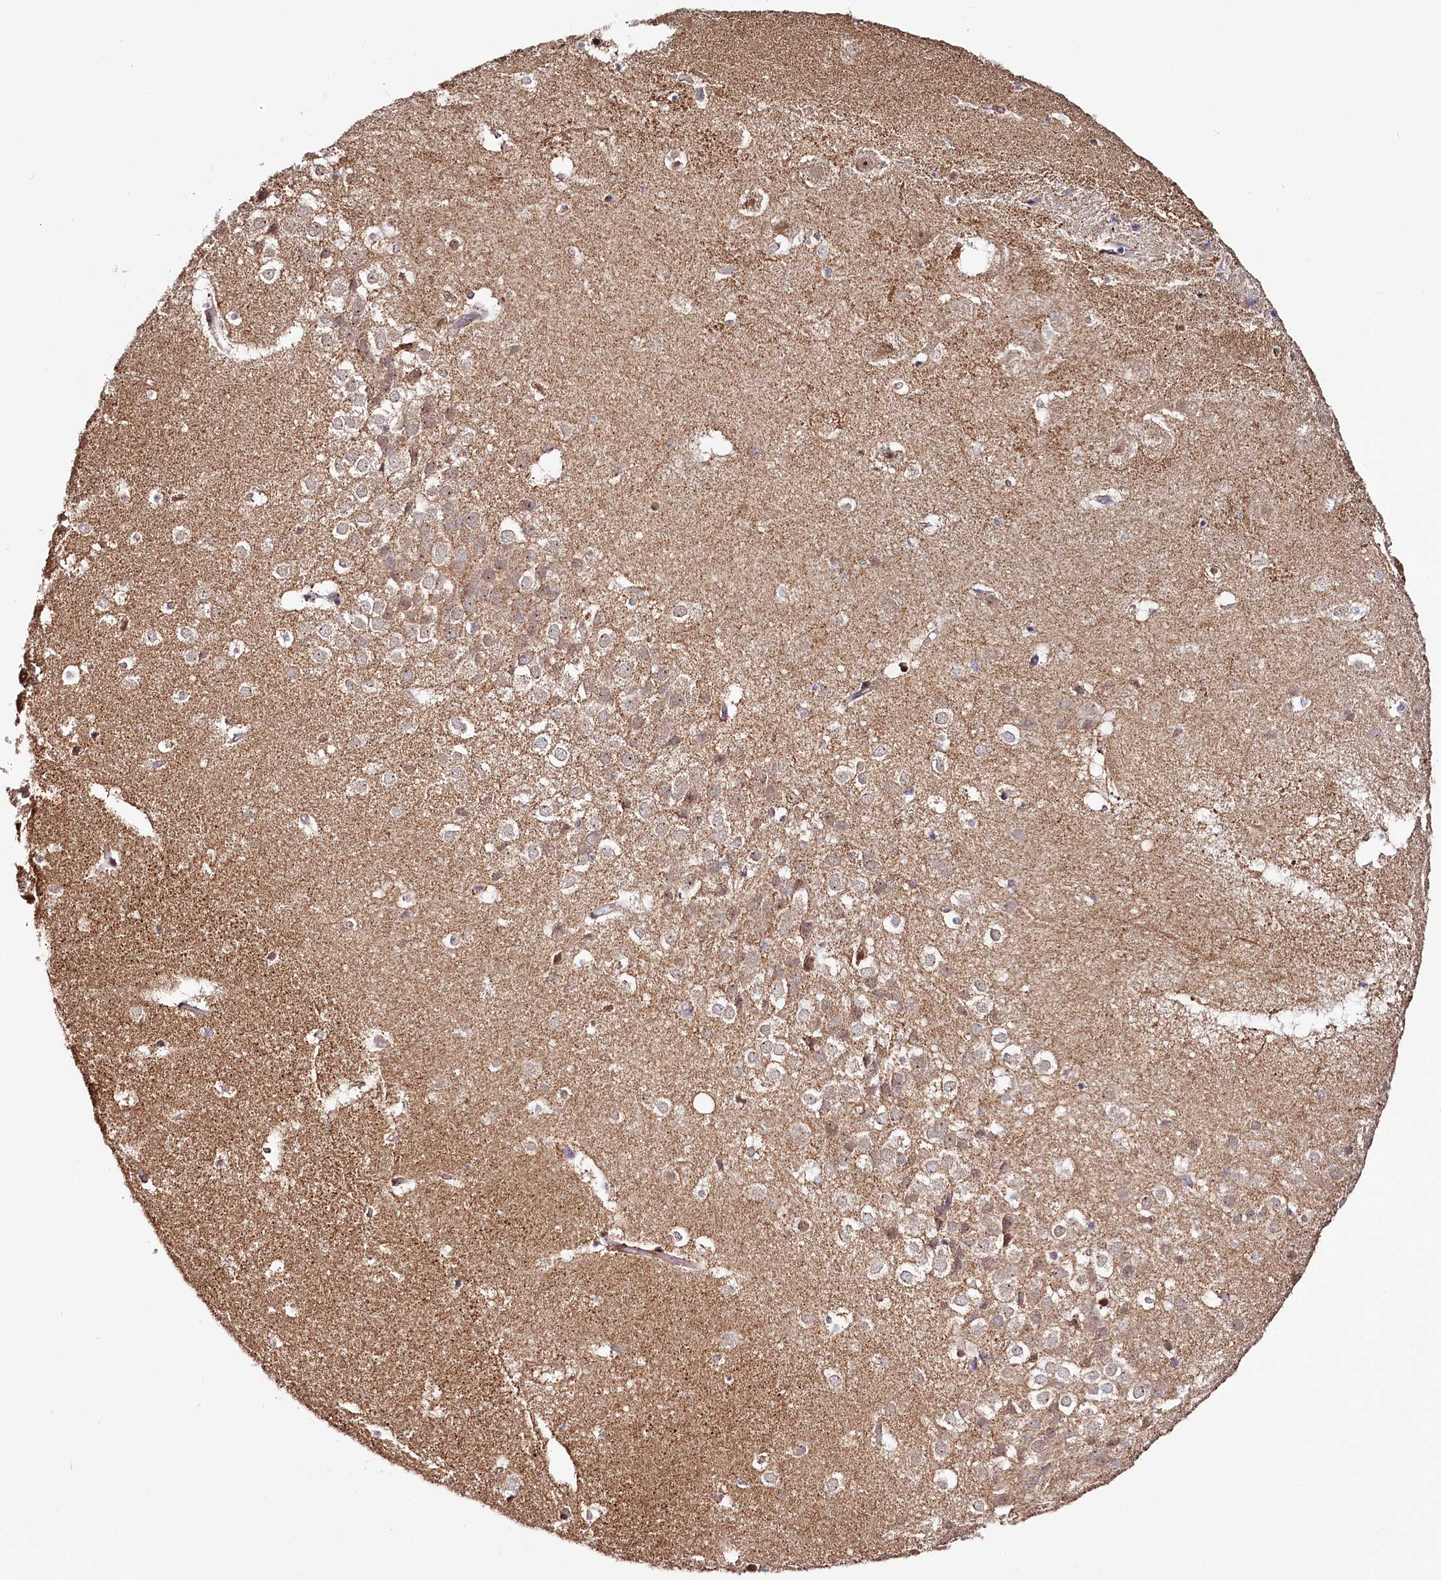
{"staining": {"intensity": "weak", "quantity": "<25%", "location": "cytoplasmic/membranous"}, "tissue": "hippocampus", "cell_type": "Glial cells", "image_type": "normal", "snomed": [{"axis": "morphology", "description": "Normal tissue, NOS"}, {"axis": "topography", "description": "Hippocampus"}], "caption": "Immunohistochemistry (IHC) micrograph of unremarkable human hippocampus stained for a protein (brown), which demonstrates no staining in glial cells. The staining is performed using DAB (3,3'-diaminobenzidine) brown chromogen with nuclei counter-stained in using hematoxylin.", "gene": "ST7", "patient": {"sex": "female", "age": 52}}